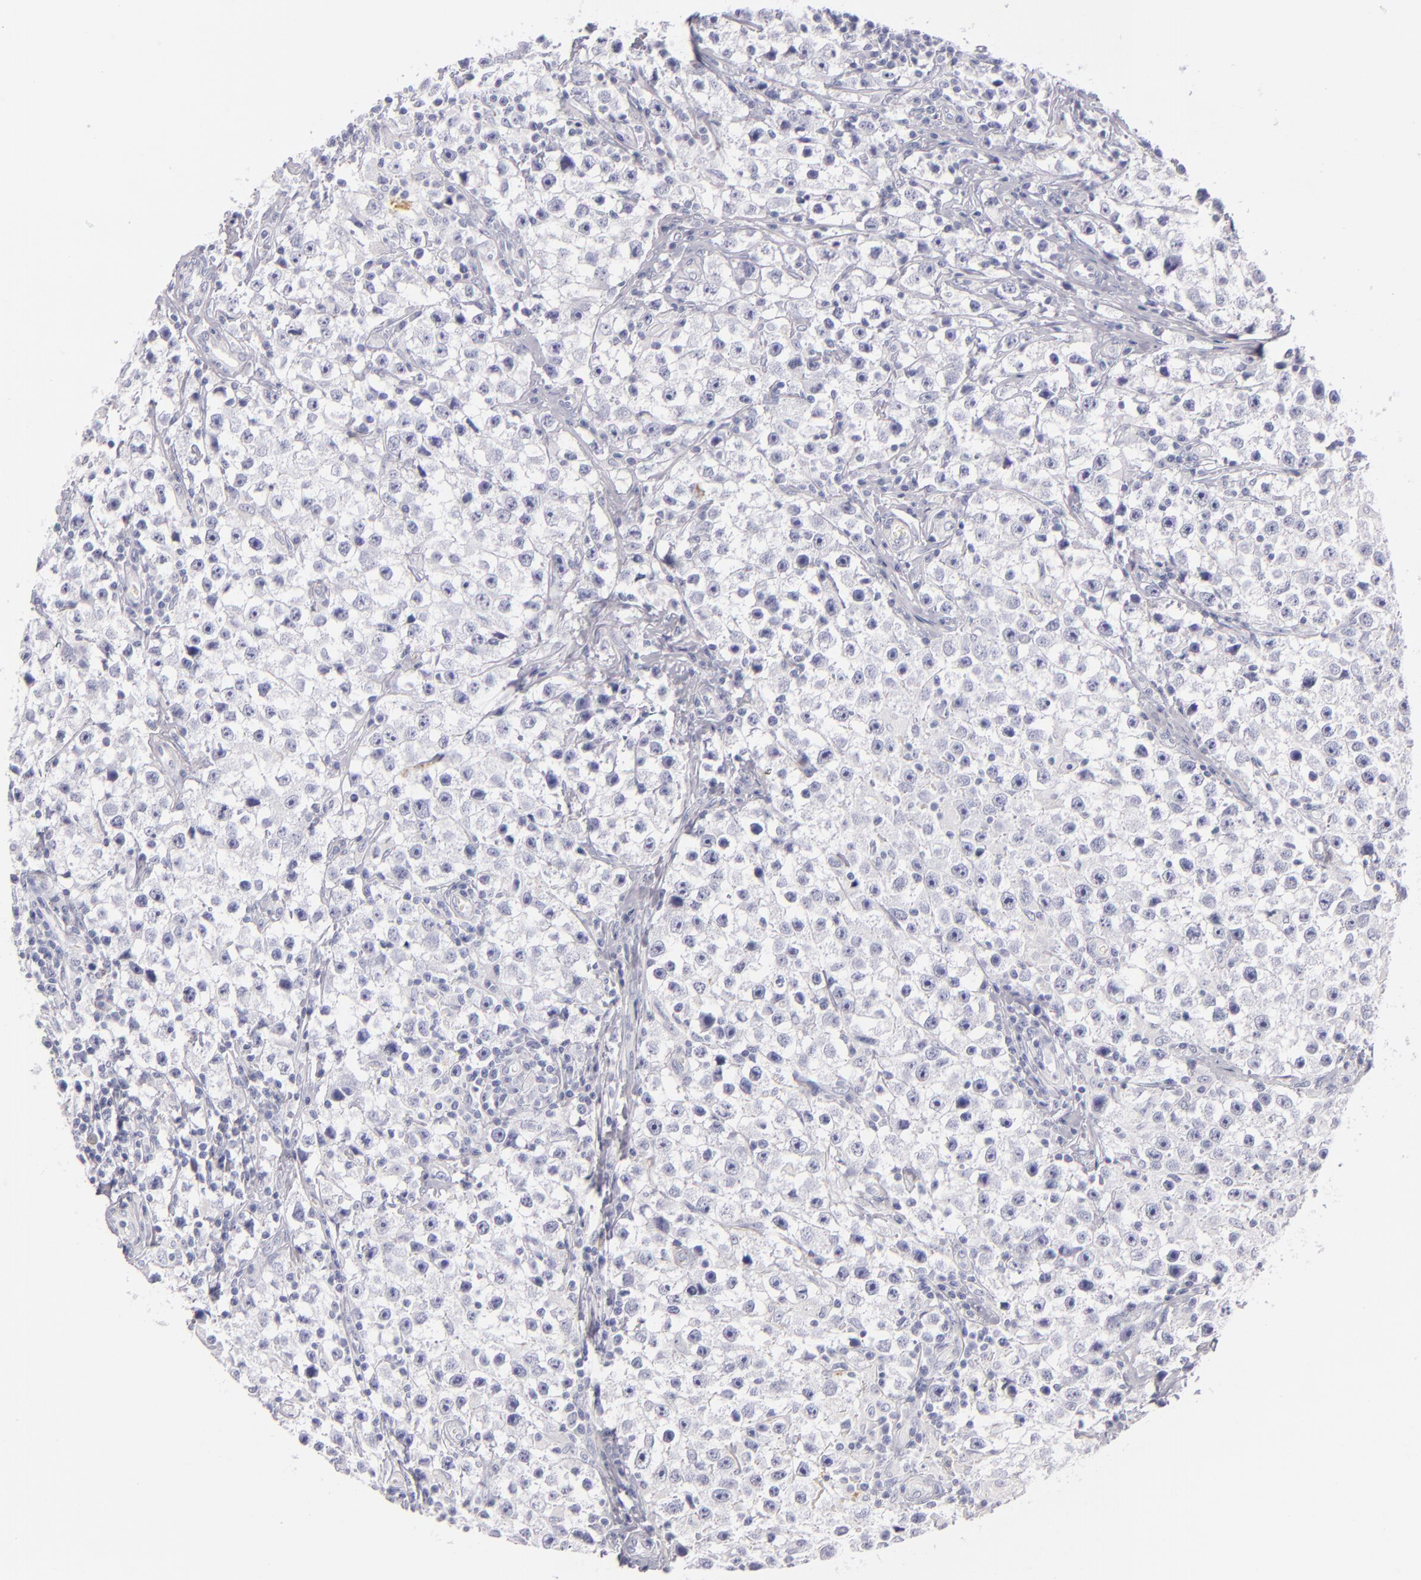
{"staining": {"intensity": "negative", "quantity": "none", "location": "none"}, "tissue": "testis cancer", "cell_type": "Tumor cells", "image_type": "cancer", "snomed": [{"axis": "morphology", "description": "Seminoma, NOS"}, {"axis": "topography", "description": "Testis"}], "caption": "Protein analysis of testis cancer (seminoma) reveals no significant expression in tumor cells.", "gene": "CD207", "patient": {"sex": "male", "age": 35}}